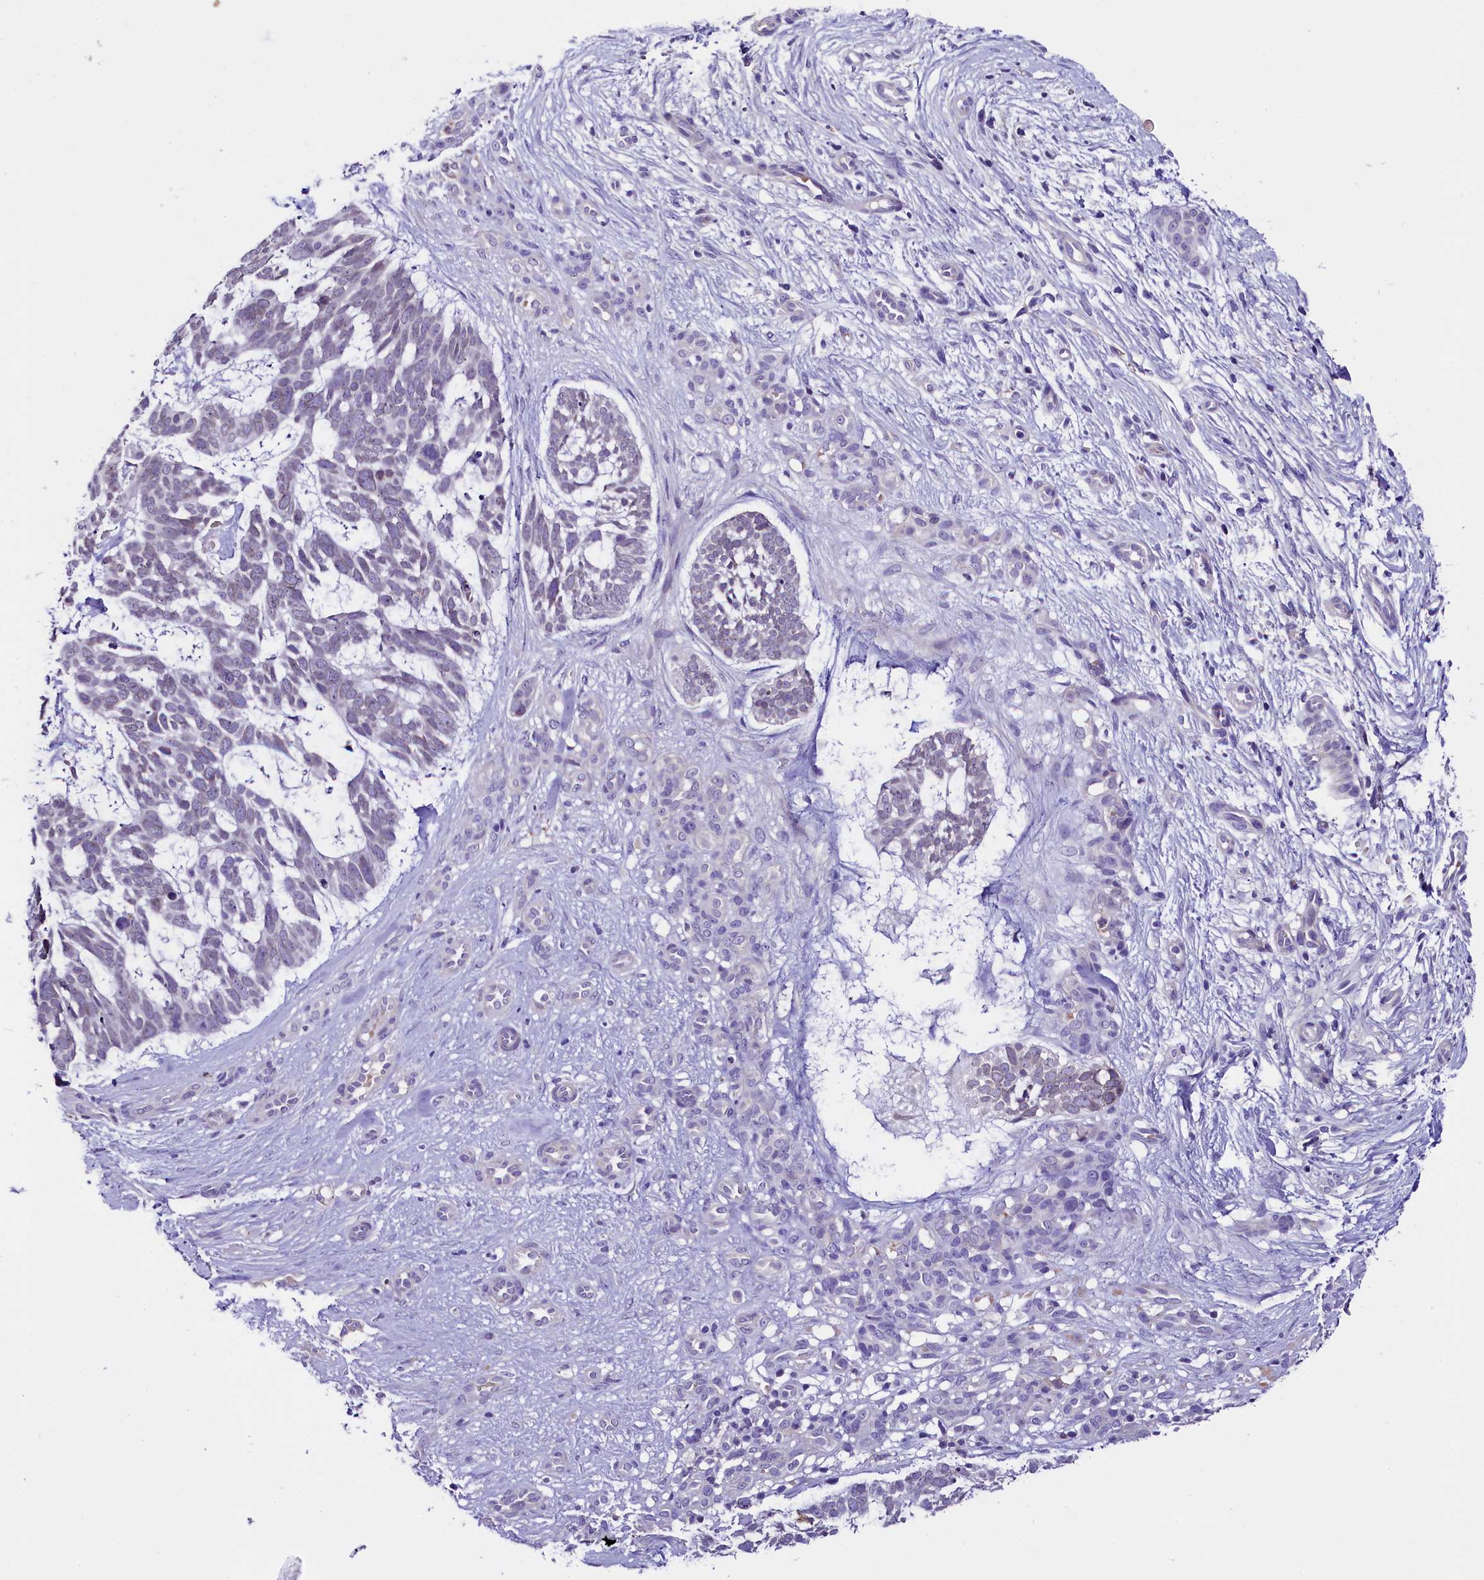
{"staining": {"intensity": "negative", "quantity": "none", "location": "none"}, "tissue": "skin cancer", "cell_type": "Tumor cells", "image_type": "cancer", "snomed": [{"axis": "morphology", "description": "Basal cell carcinoma"}, {"axis": "topography", "description": "Skin"}], "caption": "A histopathology image of human skin cancer (basal cell carcinoma) is negative for staining in tumor cells. (DAB (3,3'-diaminobenzidine) immunohistochemistry (IHC), high magnification).", "gene": "MEX3B", "patient": {"sex": "male", "age": 88}}